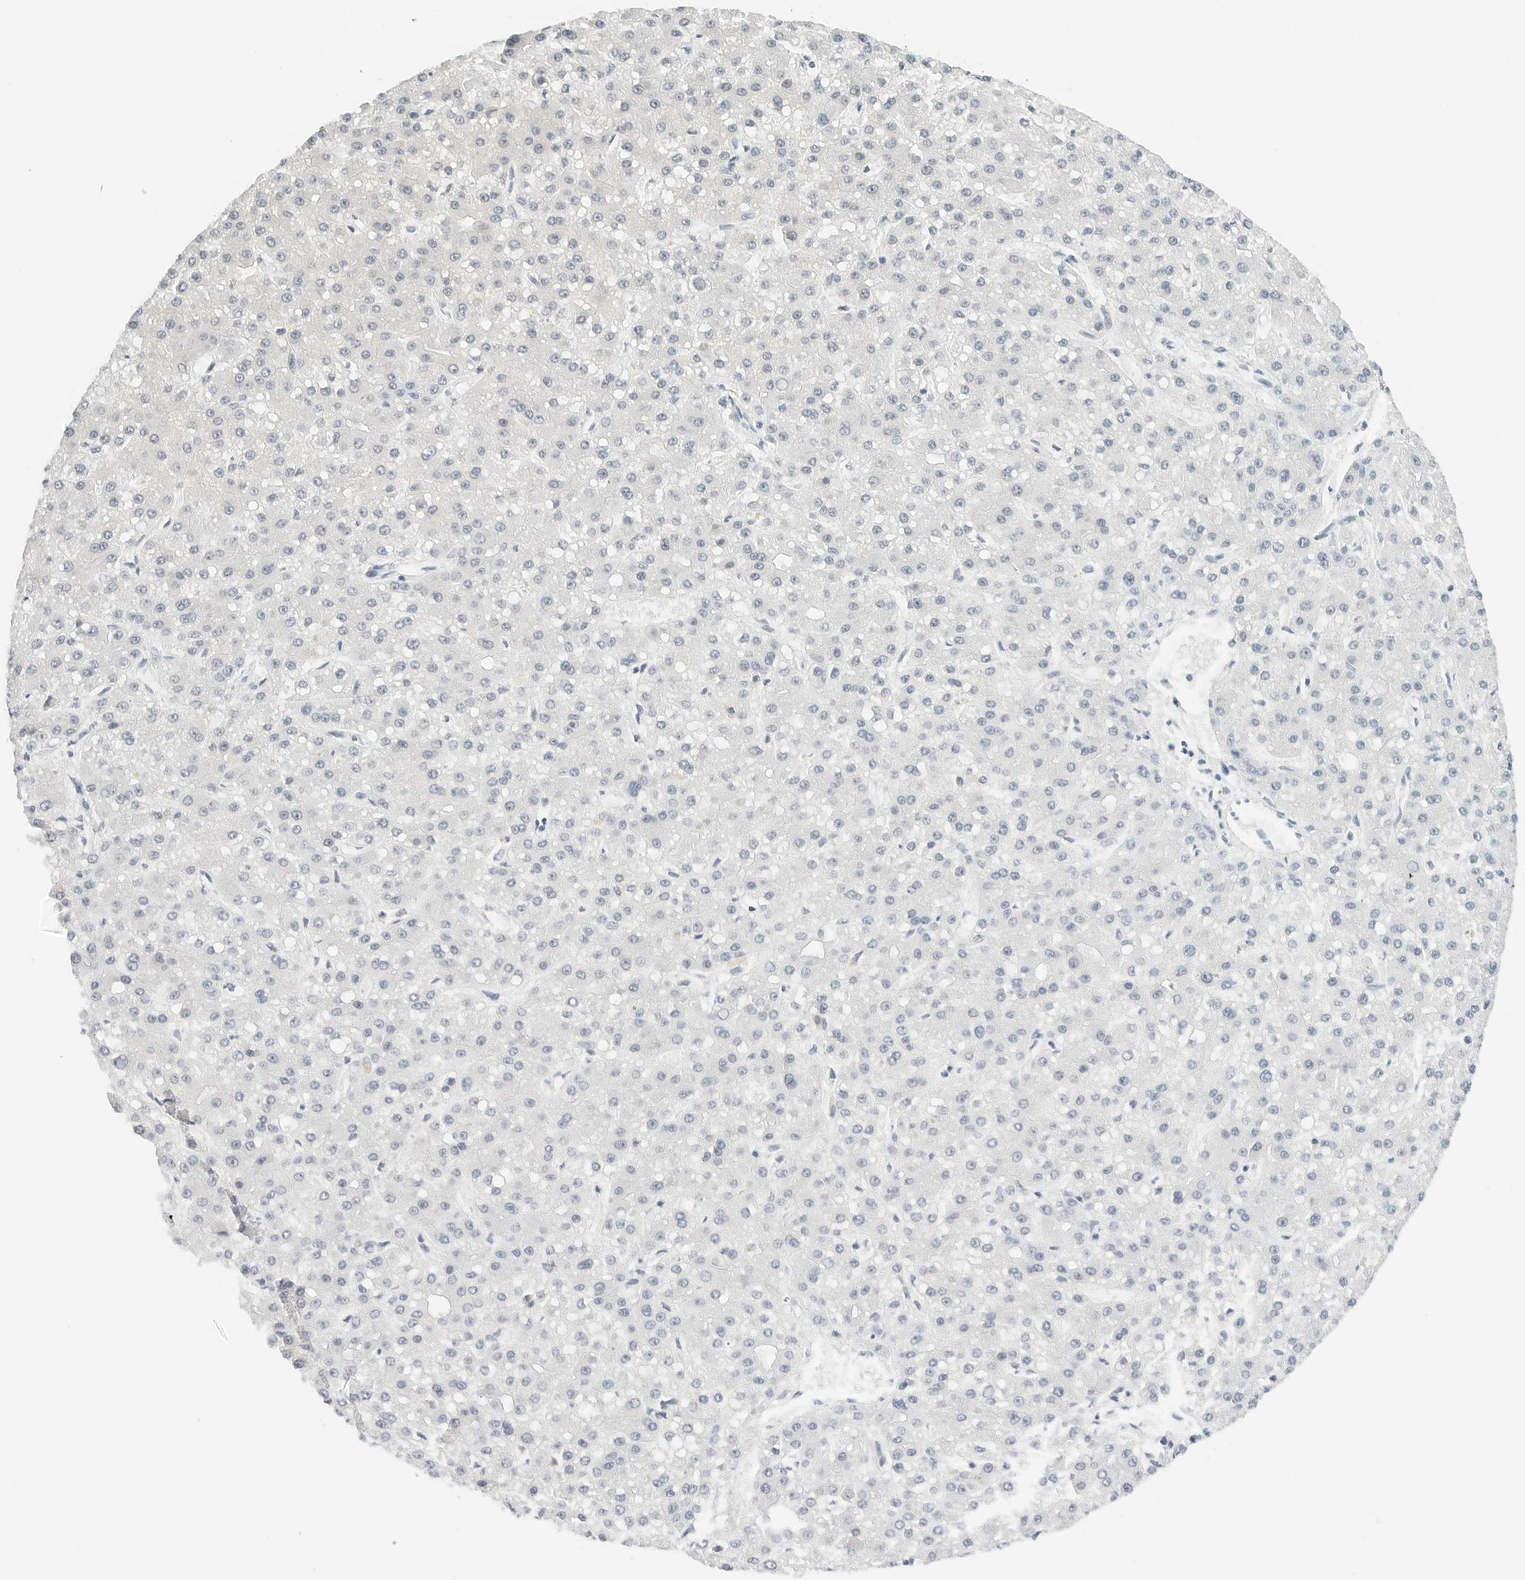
{"staining": {"intensity": "negative", "quantity": "none", "location": "none"}, "tissue": "liver cancer", "cell_type": "Tumor cells", "image_type": "cancer", "snomed": [{"axis": "morphology", "description": "Carcinoma, Hepatocellular, NOS"}, {"axis": "topography", "description": "Liver"}], "caption": "Tumor cells are negative for protein expression in human liver hepatocellular carcinoma.", "gene": "CD22", "patient": {"sex": "male", "age": 67}}